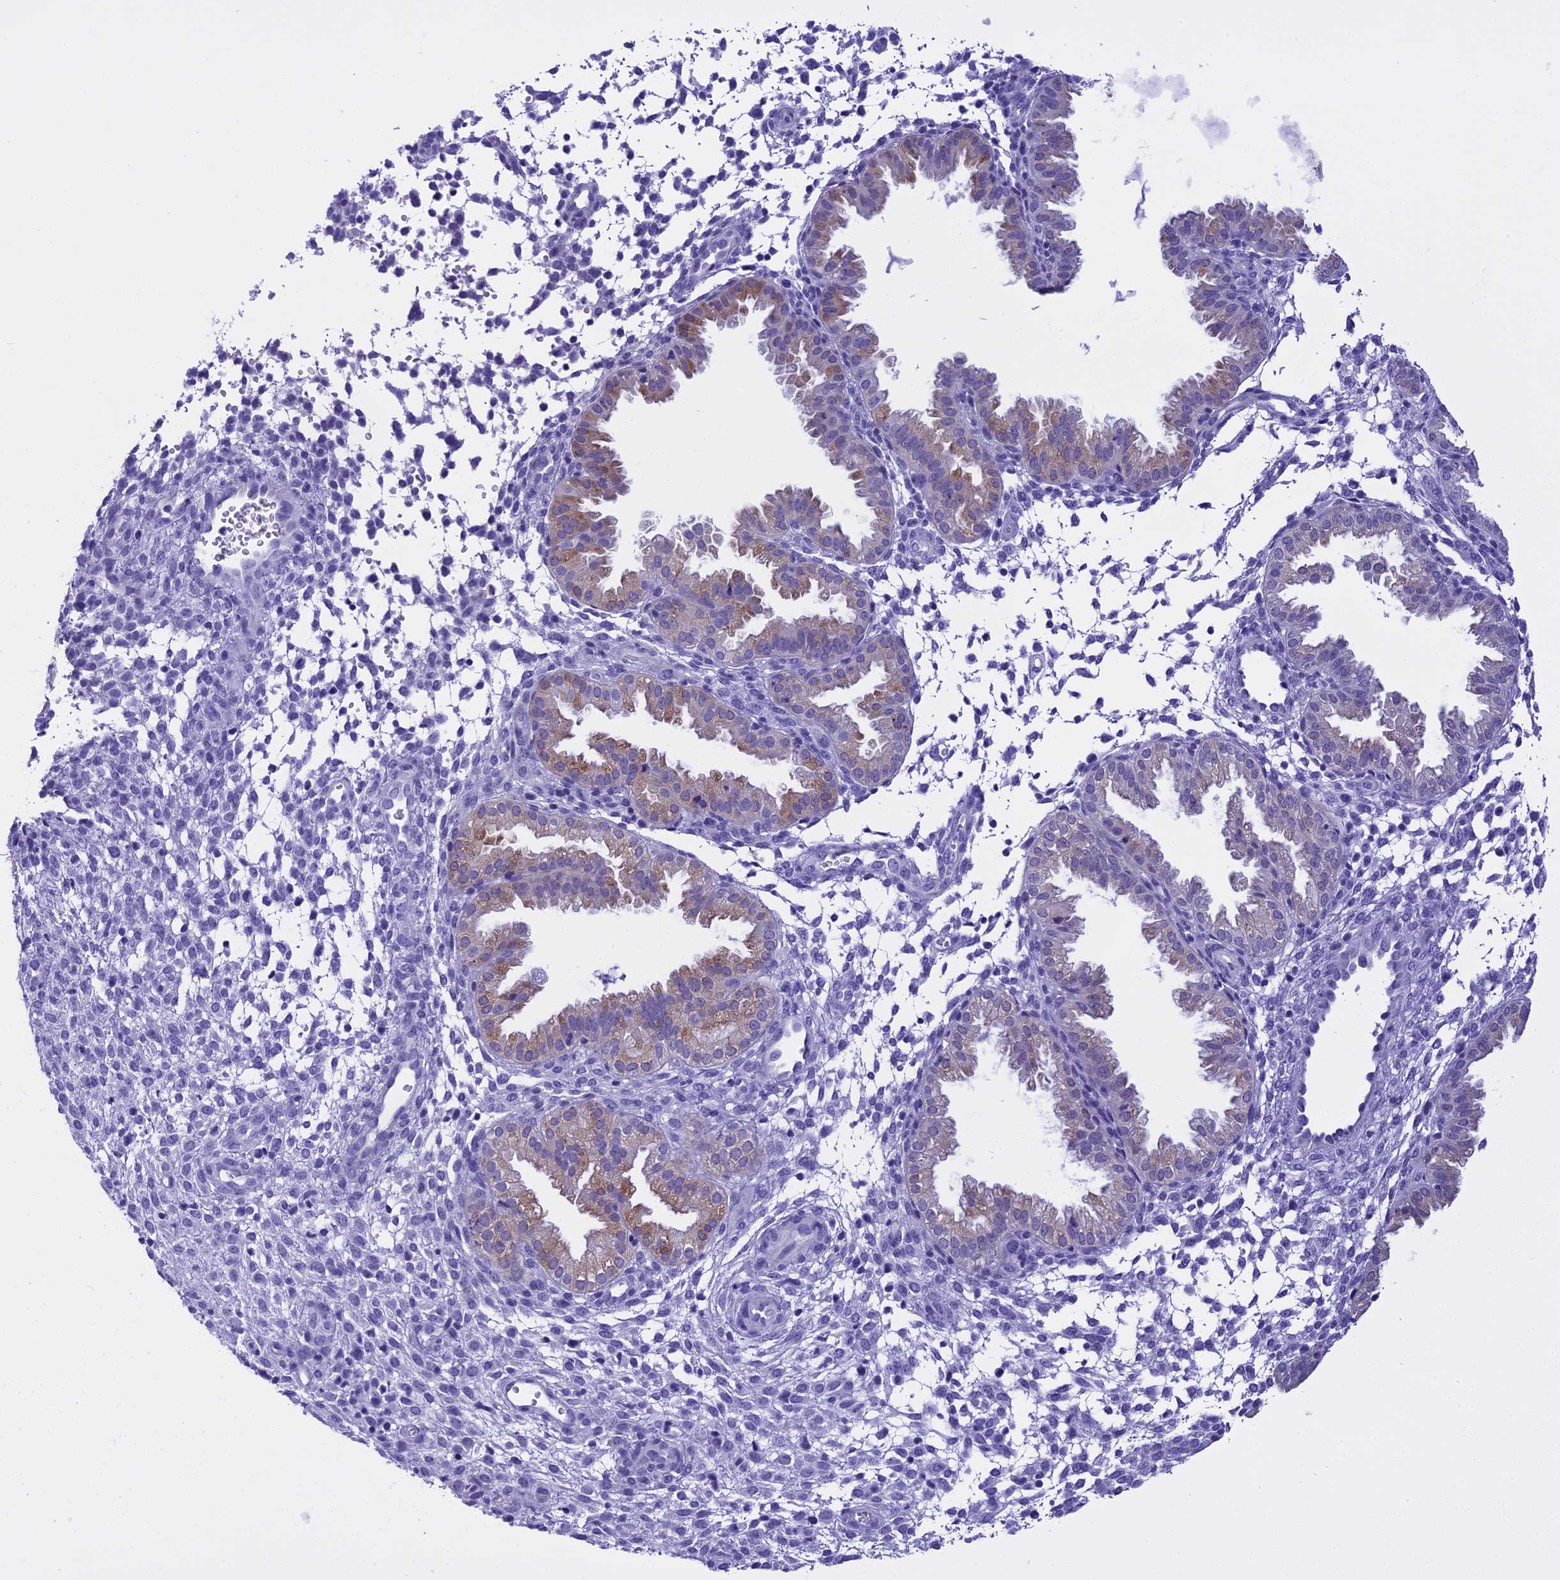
{"staining": {"intensity": "negative", "quantity": "none", "location": "none"}, "tissue": "endometrium", "cell_type": "Cells in endometrial stroma", "image_type": "normal", "snomed": [{"axis": "morphology", "description": "Normal tissue, NOS"}, {"axis": "topography", "description": "Endometrium"}], "caption": "Immunohistochemical staining of unremarkable human endometrium displays no significant positivity in cells in endometrial stroma. (Stains: DAB immunohistochemistry with hematoxylin counter stain, Microscopy: brightfield microscopy at high magnification).", "gene": "KCTD14", "patient": {"sex": "female", "age": 33}}